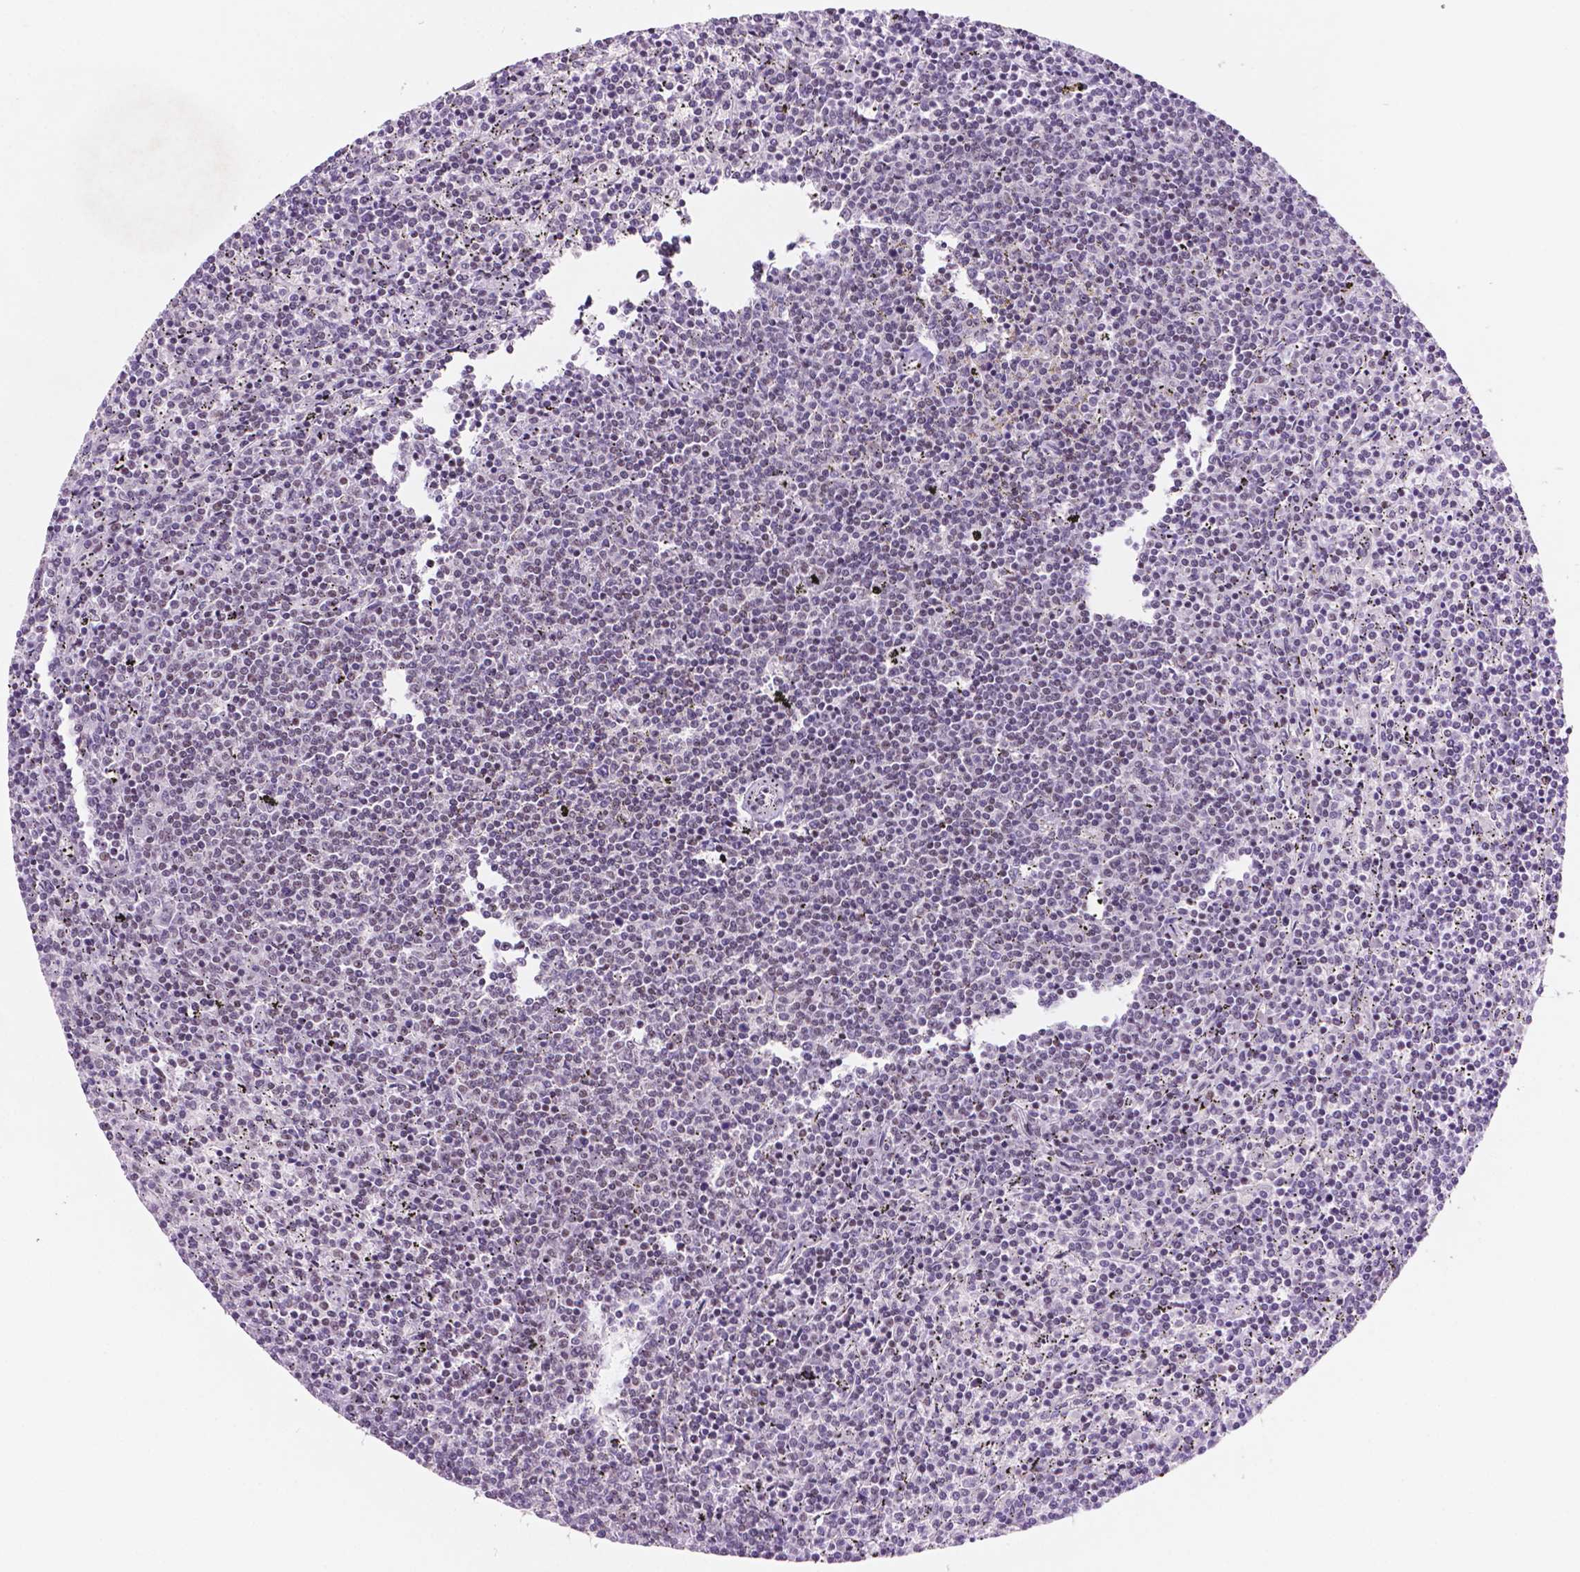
{"staining": {"intensity": "negative", "quantity": "none", "location": "none"}, "tissue": "lymphoma", "cell_type": "Tumor cells", "image_type": "cancer", "snomed": [{"axis": "morphology", "description": "Malignant lymphoma, non-Hodgkin's type, Low grade"}, {"axis": "topography", "description": "Spleen"}], "caption": "Tumor cells show no significant protein staining in lymphoma.", "gene": "NCOR1", "patient": {"sex": "female", "age": 50}}